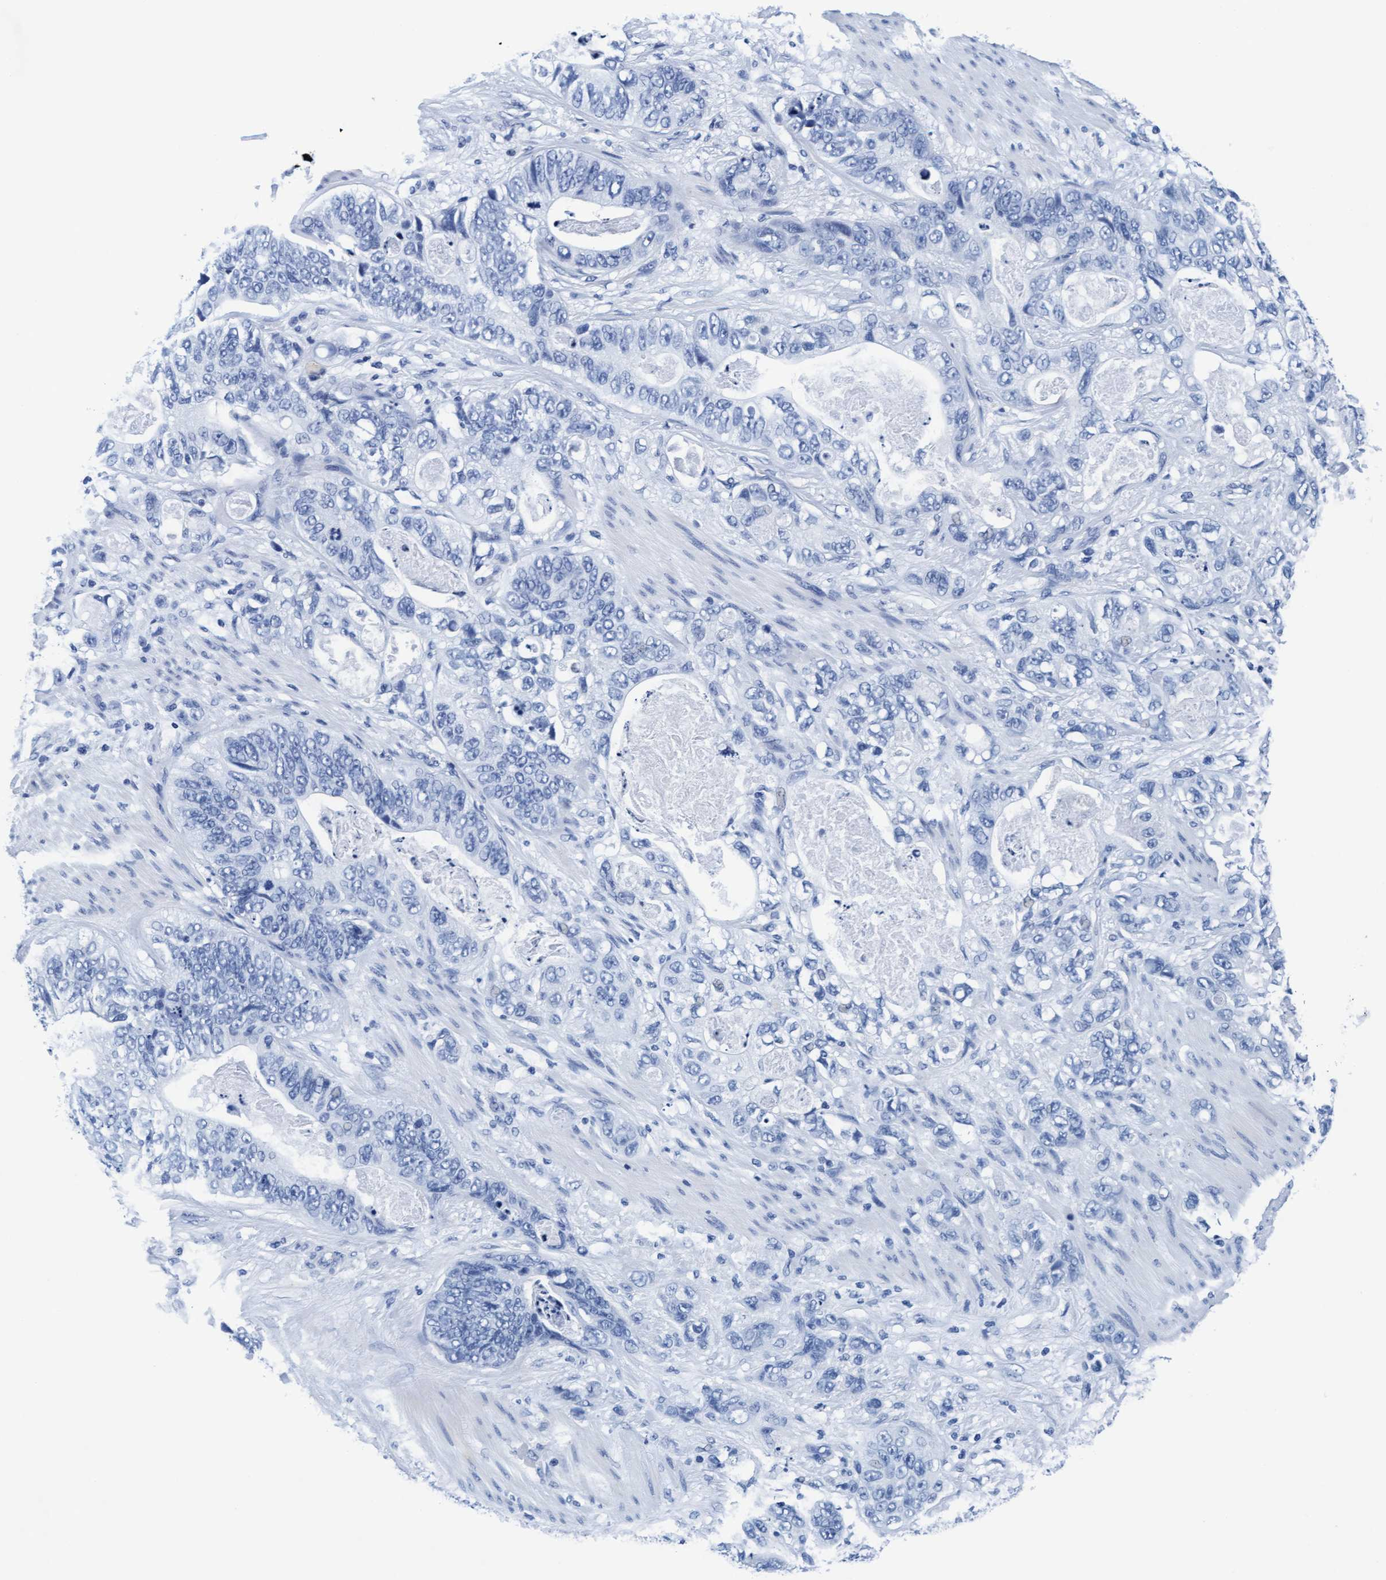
{"staining": {"intensity": "negative", "quantity": "none", "location": "none"}, "tissue": "stomach cancer", "cell_type": "Tumor cells", "image_type": "cancer", "snomed": [{"axis": "morphology", "description": "Normal tissue, NOS"}, {"axis": "morphology", "description": "Adenocarcinoma, NOS"}, {"axis": "topography", "description": "Stomach"}], "caption": "An image of adenocarcinoma (stomach) stained for a protein displays no brown staining in tumor cells.", "gene": "ARSG", "patient": {"sex": "female", "age": 89}}